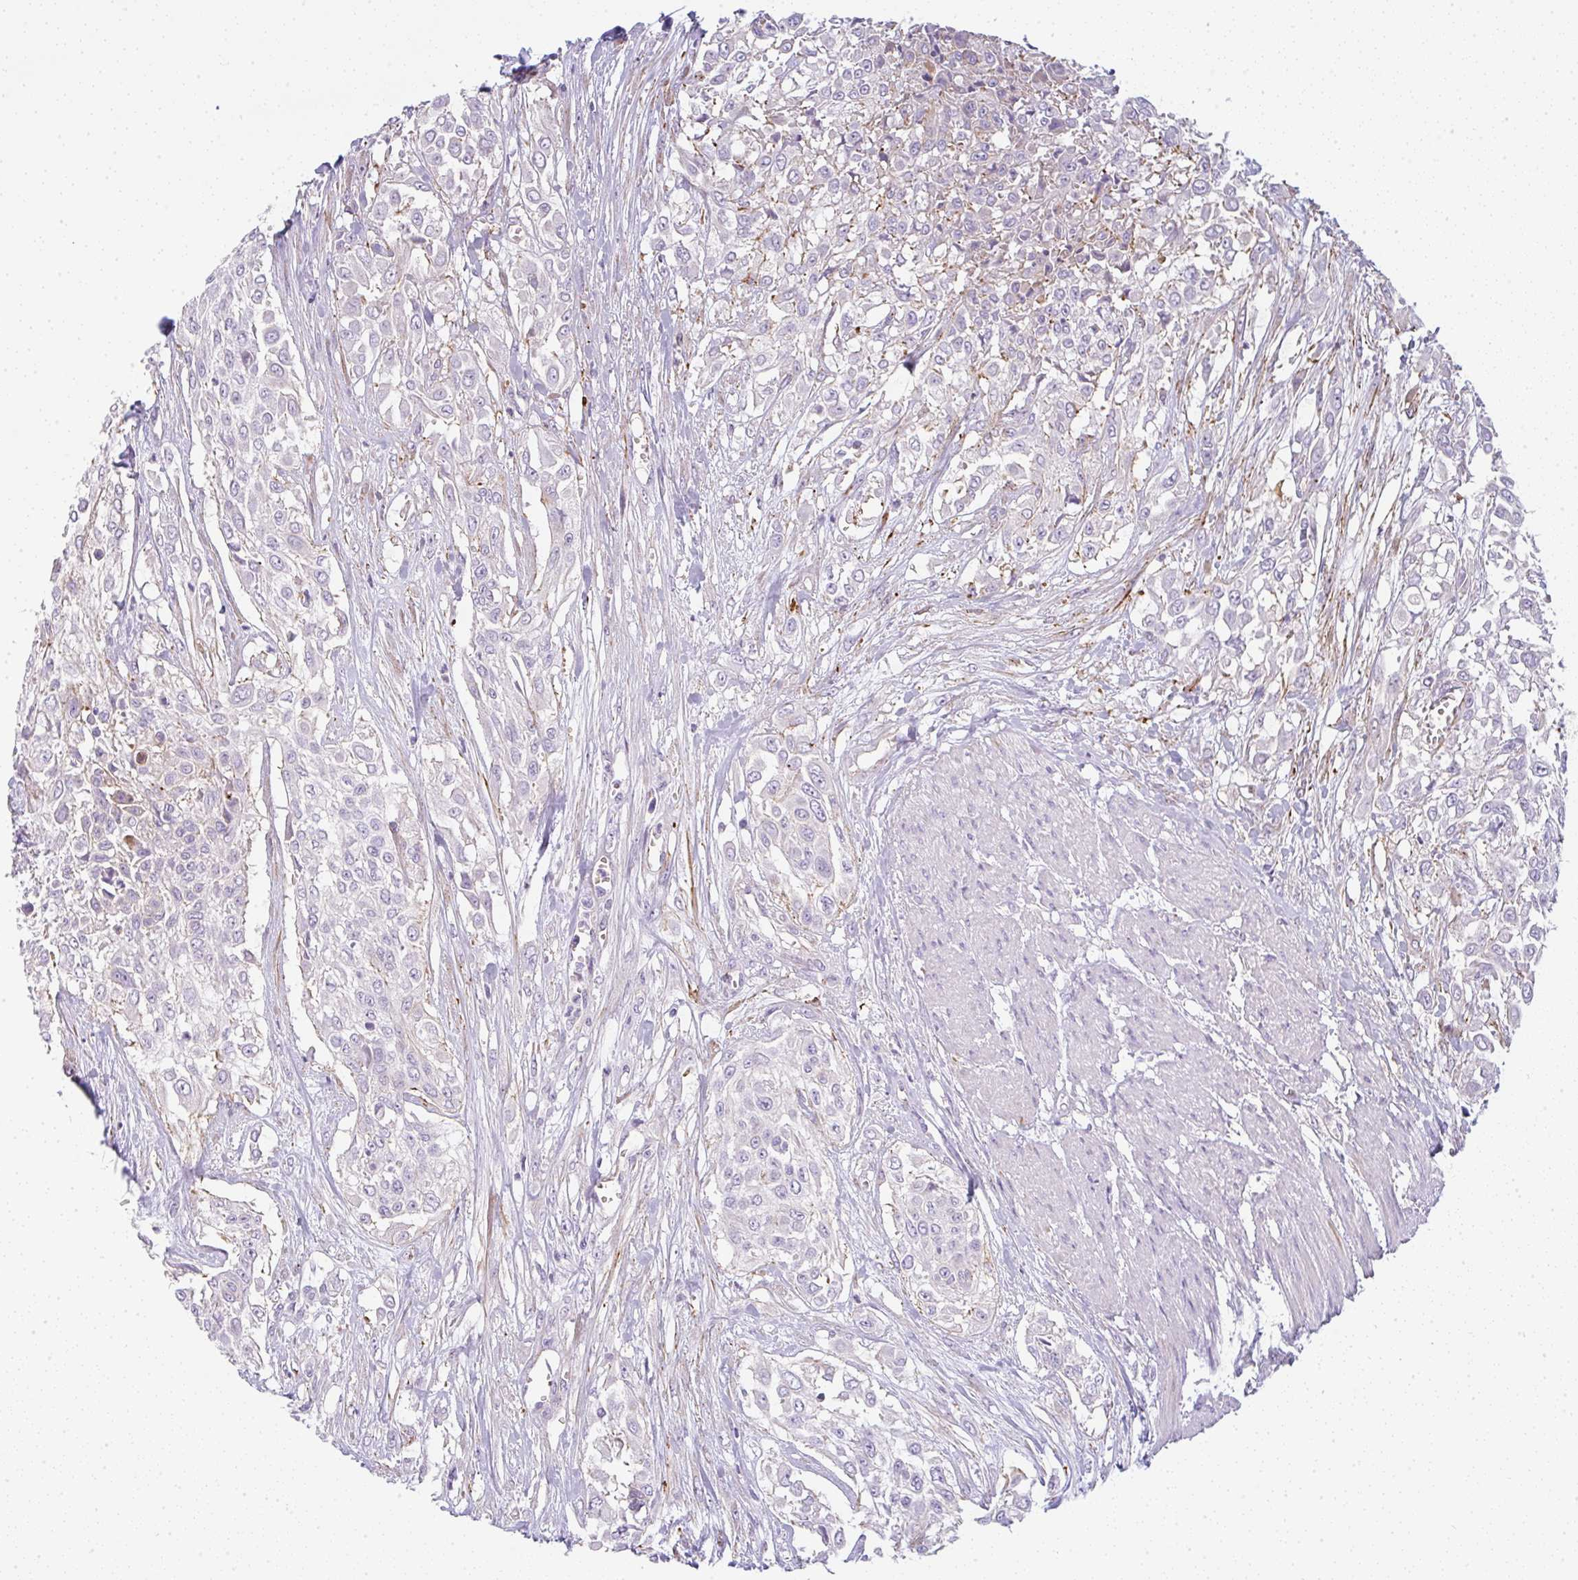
{"staining": {"intensity": "negative", "quantity": "none", "location": "none"}, "tissue": "urothelial cancer", "cell_type": "Tumor cells", "image_type": "cancer", "snomed": [{"axis": "morphology", "description": "Urothelial carcinoma, High grade"}, {"axis": "topography", "description": "Urinary bladder"}], "caption": "High magnification brightfield microscopy of urothelial carcinoma (high-grade) stained with DAB (3,3'-diaminobenzidine) (brown) and counterstained with hematoxylin (blue): tumor cells show no significant positivity.", "gene": "LPAR4", "patient": {"sex": "male", "age": 57}}